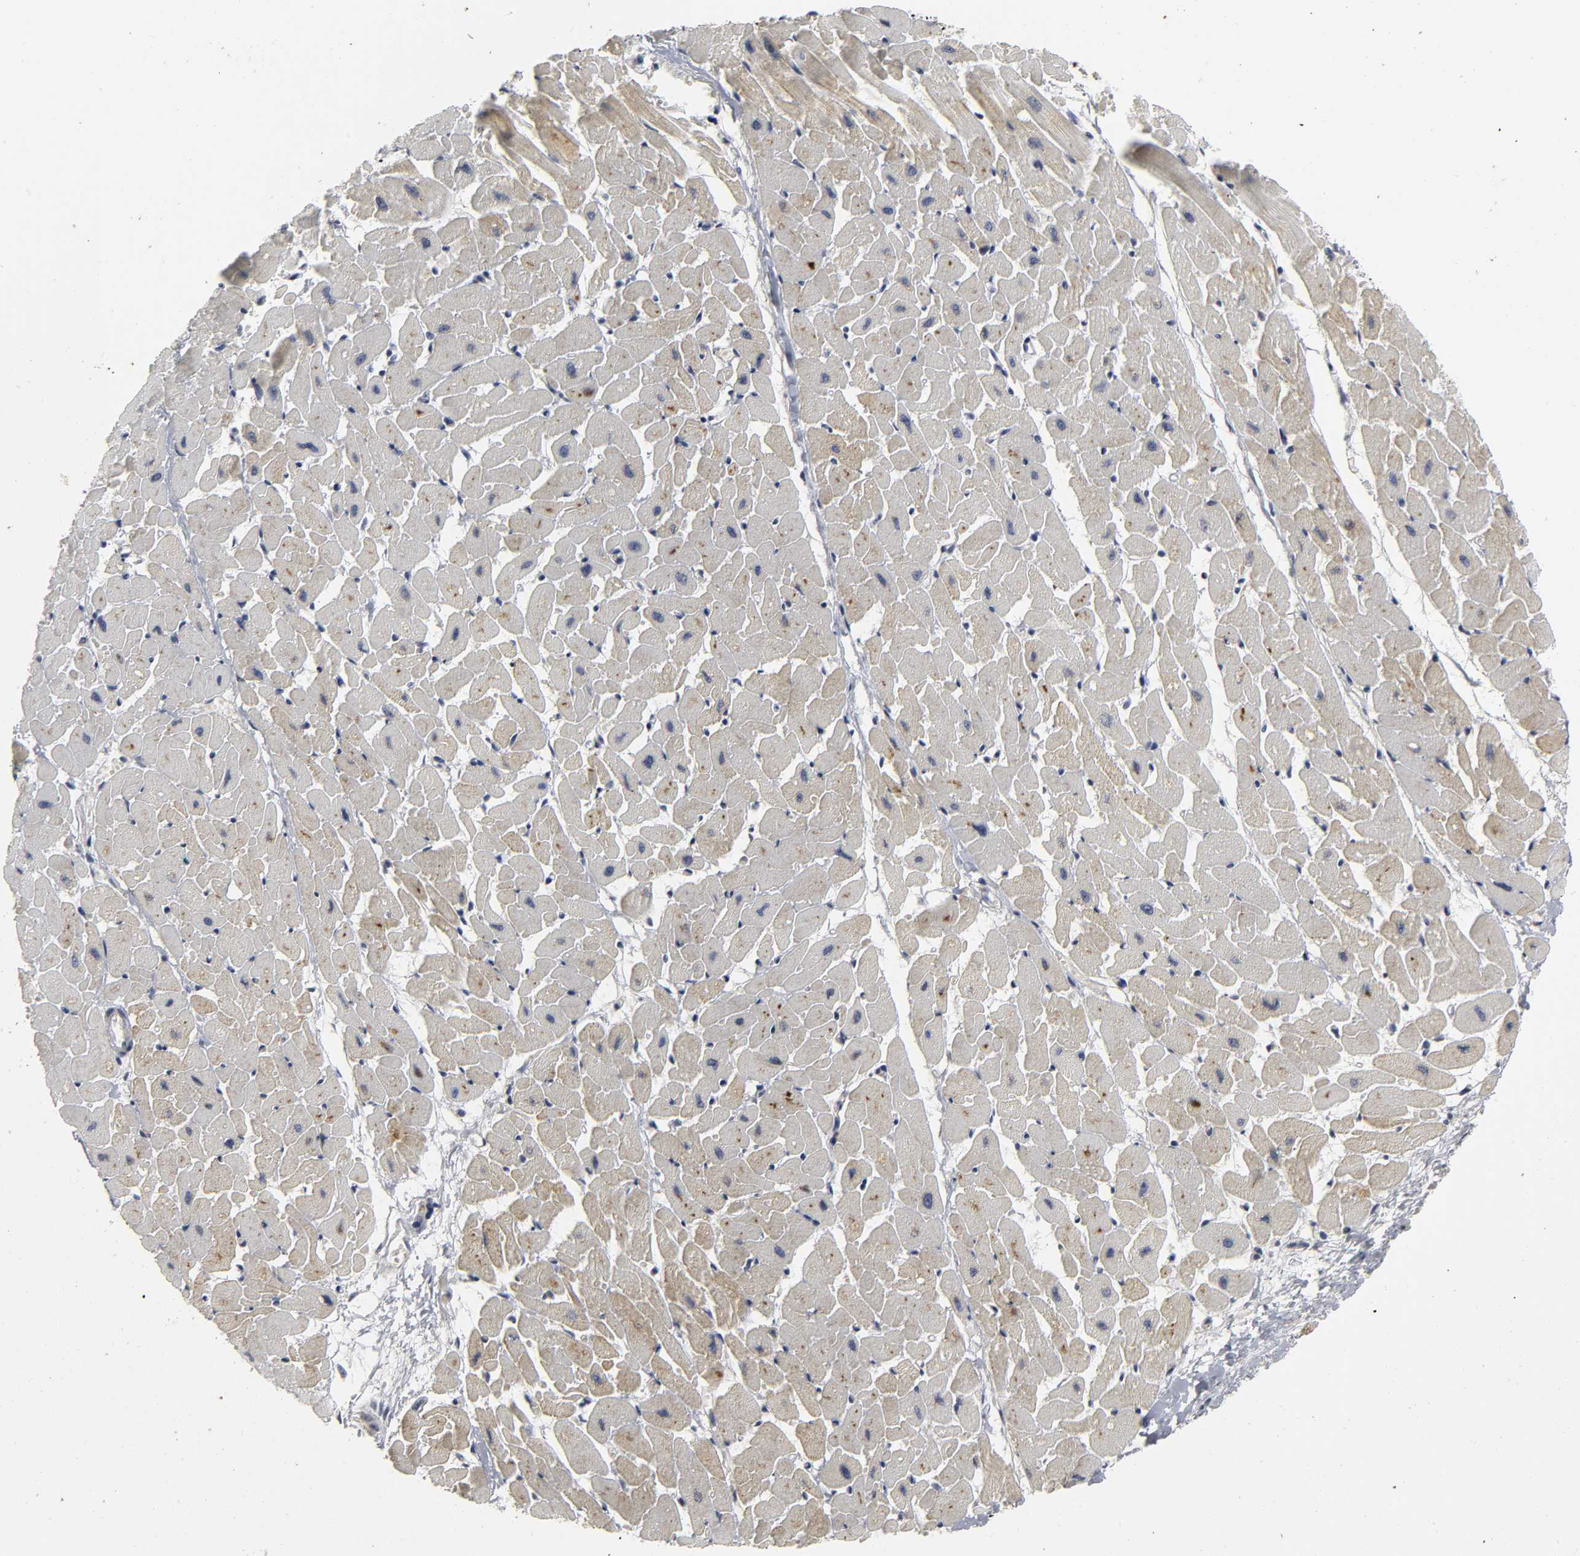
{"staining": {"intensity": "moderate", "quantity": "25%-75%", "location": "cytoplasmic/membranous"}, "tissue": "heart muscle", "cell_type": "Cardiomyocytes", "image_type": "normal", "snomed": [{"axis": "morphology", "description": "Normal tissue, NOS"}, {"axis": "topography", "description": "Heart"}], "caption": "Protein staining exhibits moderate cytoplasmic/membranous positivity in approximately 25%-75% of cardiomyocytes in benign heart muscle.", "gene": "TCAP", "patient": {"sex": "female", "age": 19}}